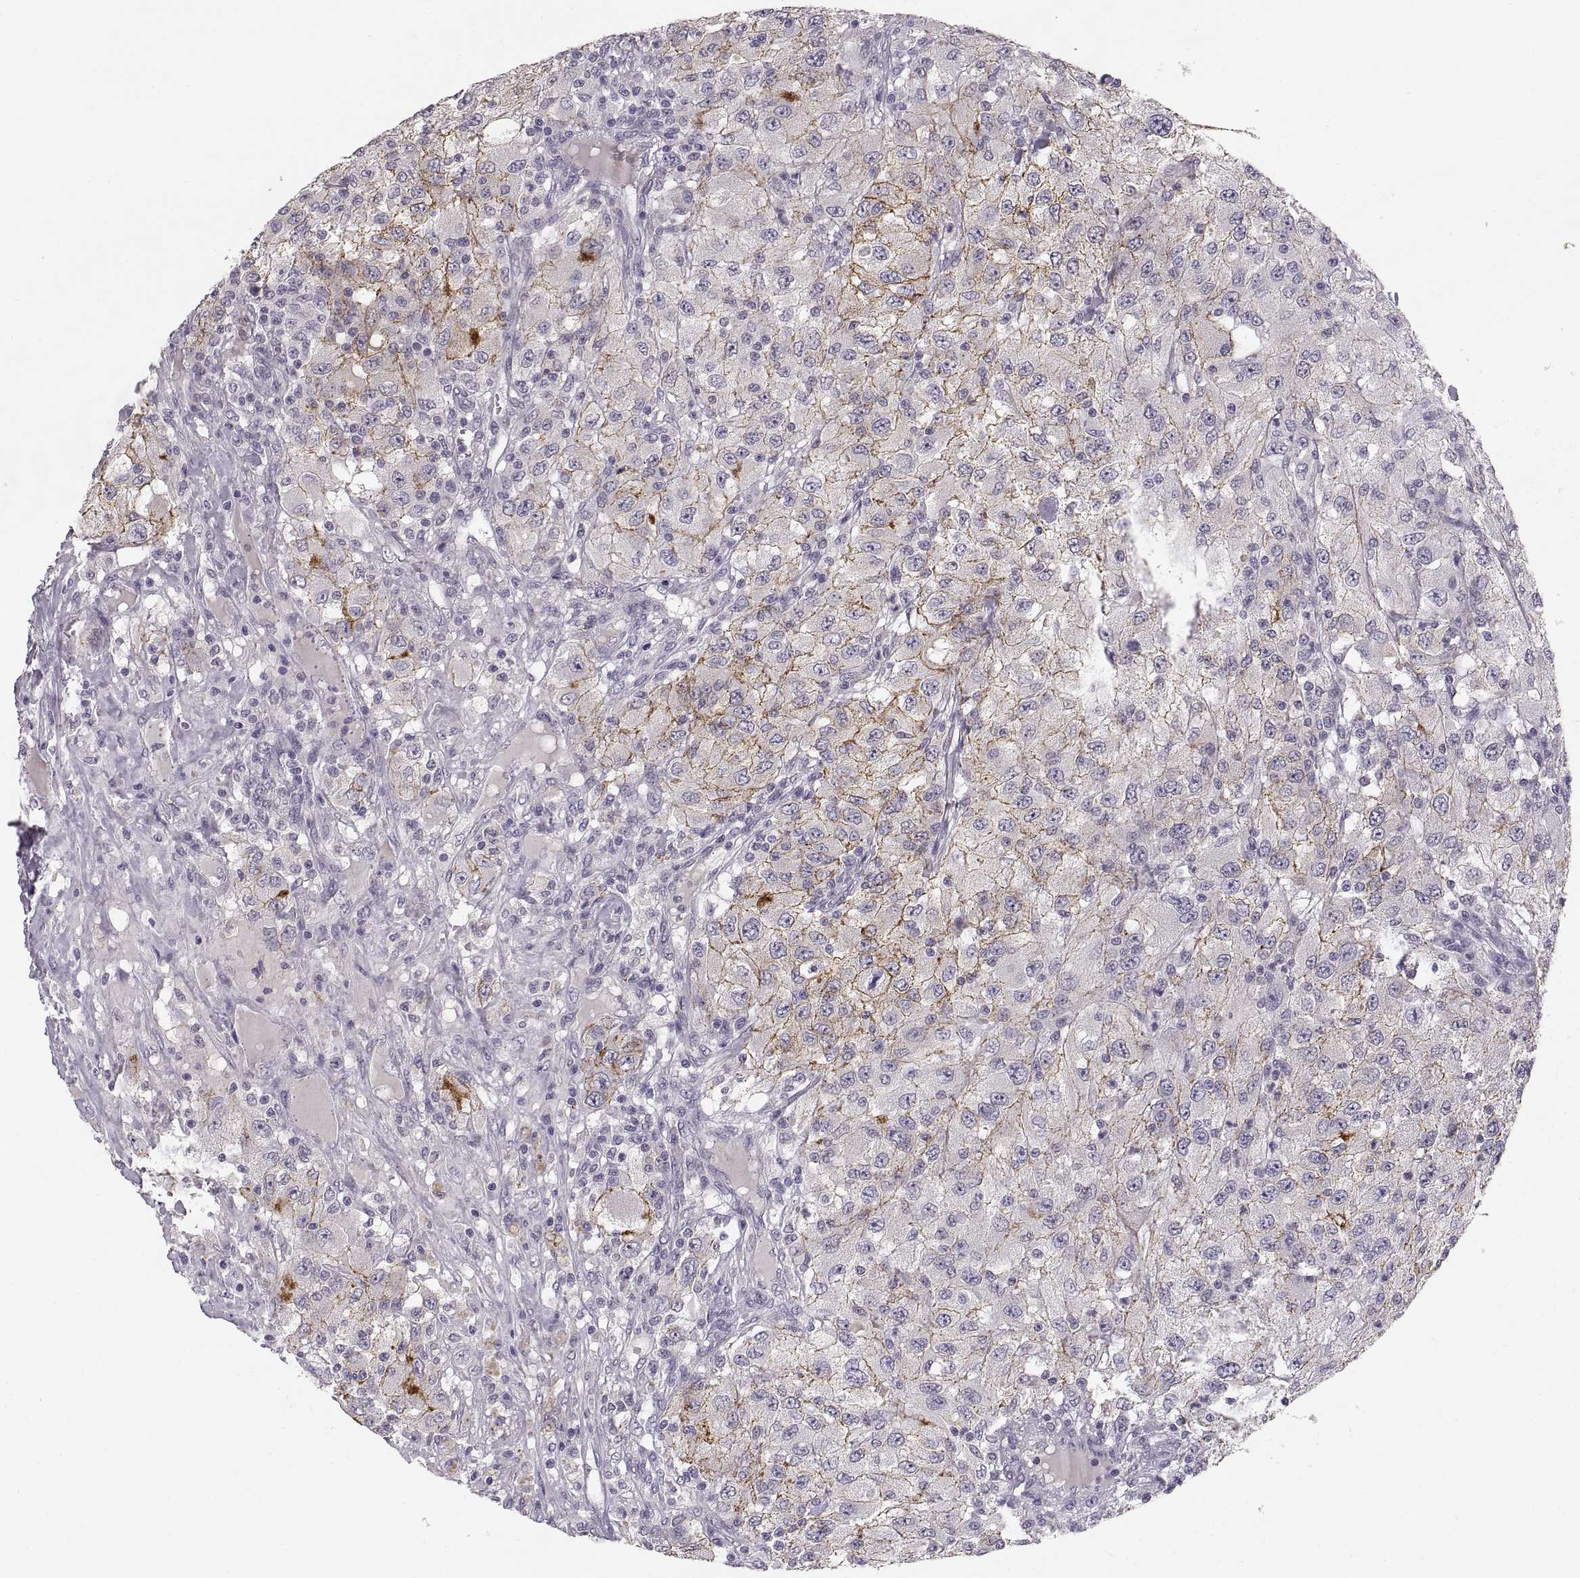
{"staining": {"intensity": "moderate", "quantity": ">75%", "location": "cytoplasmic/membranous"}, "tissue": "renal cancer", "cell_type": "Tumor cells", "image_type": "cancer", "snomed": [{"axis": "morphology", "description": "Adenocarcinoma, NOS"}, {"axis": "topography", "description": "Kidney"}], "caption": "This image exhibits immunohistochemistry staining of renal cancer (adenocarcinoma), with medium moderate cytoplasmic/membranous expression in approximately >75% of tumor cells.", "gene": "CDH2", "patient": {"sex": "female", "age": 67}}